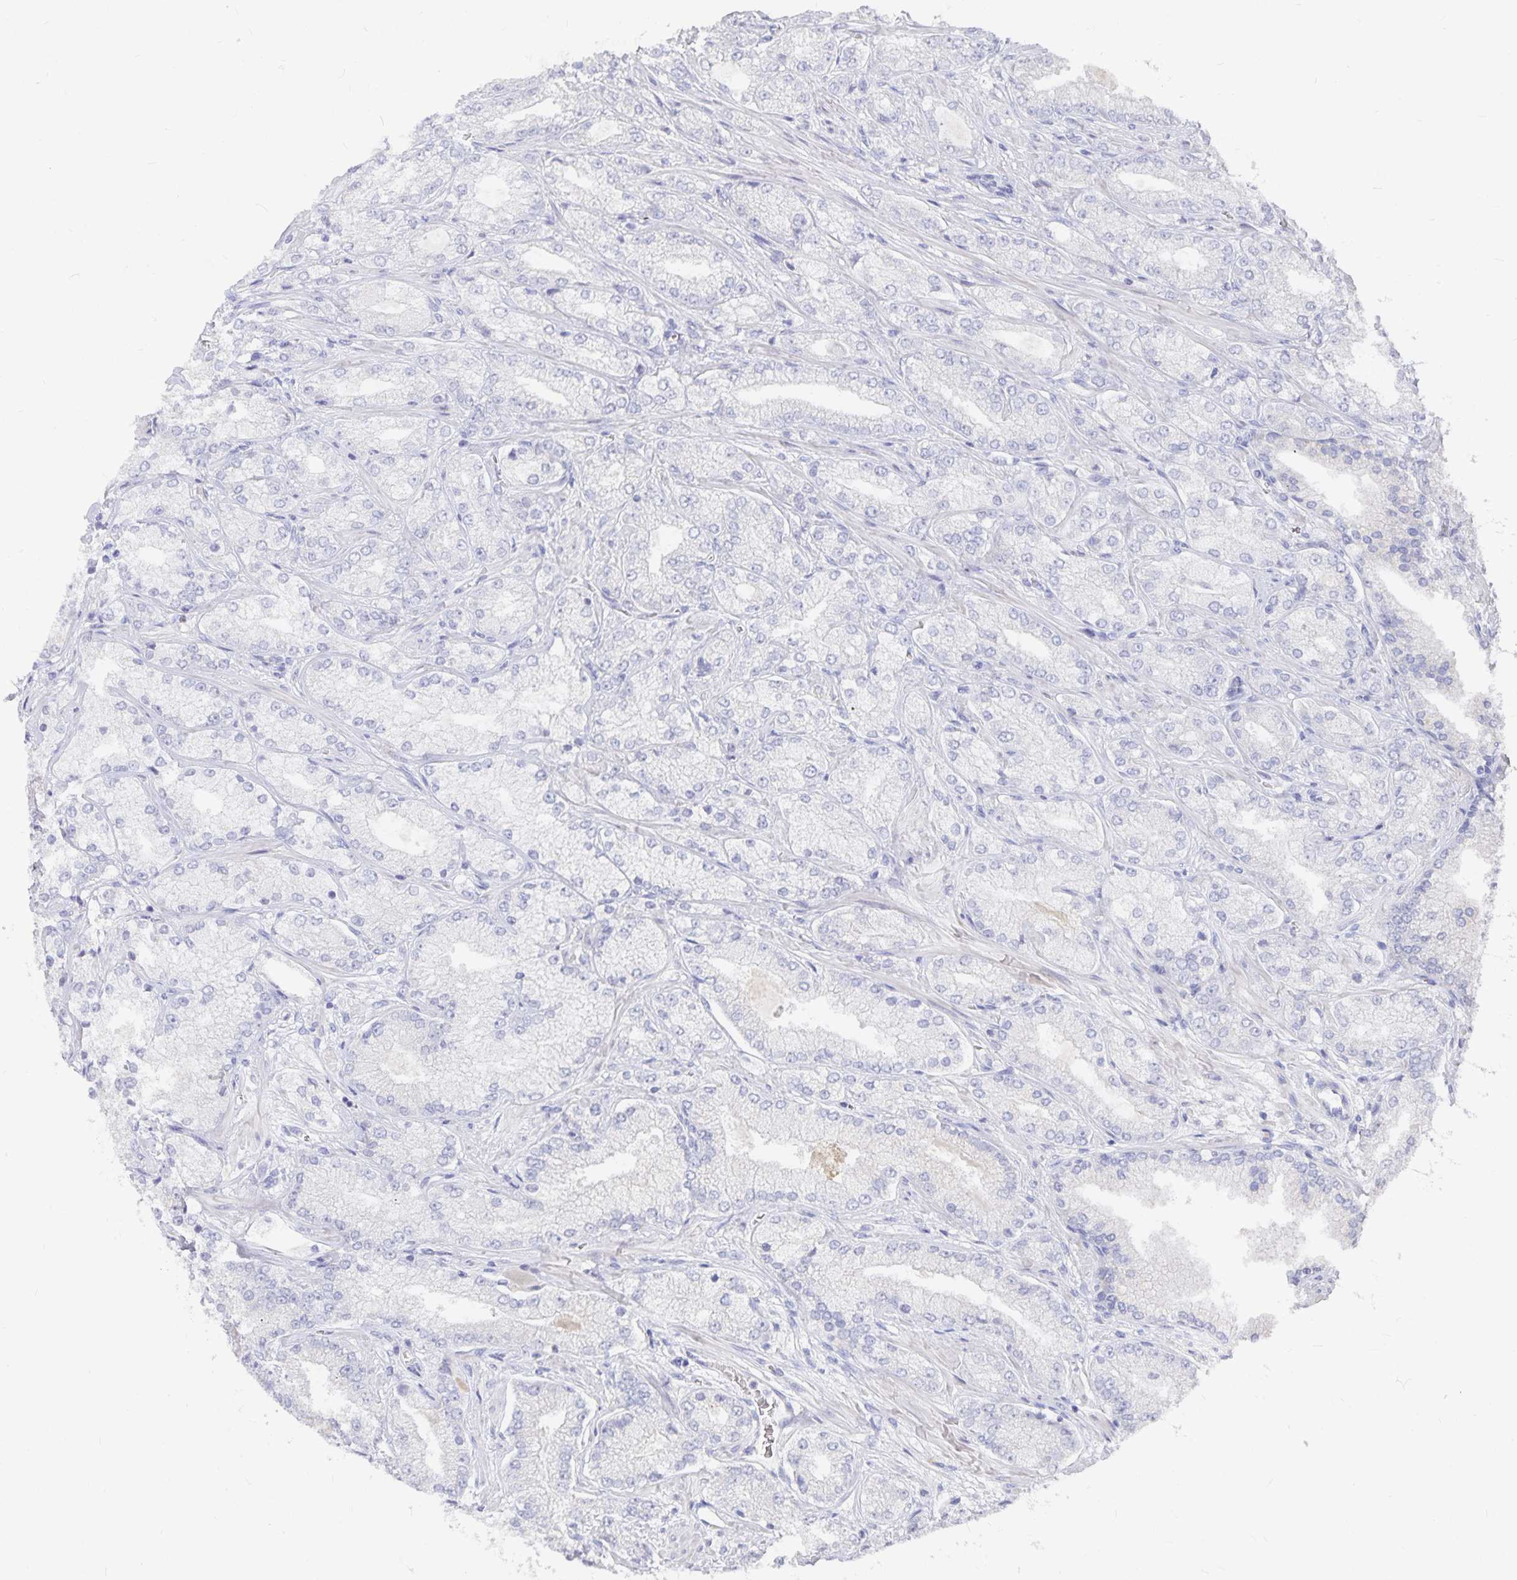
{"staining": {"intensity": "negative", "quantity": "none", "location": "none"}, "tissue": "prostate cancer", "cell_type": "Tumor cells", "image_type": "cancer", "snomed": [{"axis": "morphology", "description": "Normal tissue, NOS"}, {"axis": "morphology", "description": "Adenocarcinoma, High grade"}, {"axis": "topography", "description": "Prostate"}, {"axis": "topography", "description": "Peripheral nerve tissue"}], "caption": "Tumor cells are negative for protein expression in human prostate cancer.", "gene": "DNAH9", "patient": {"sex": "male", "age": 68}}